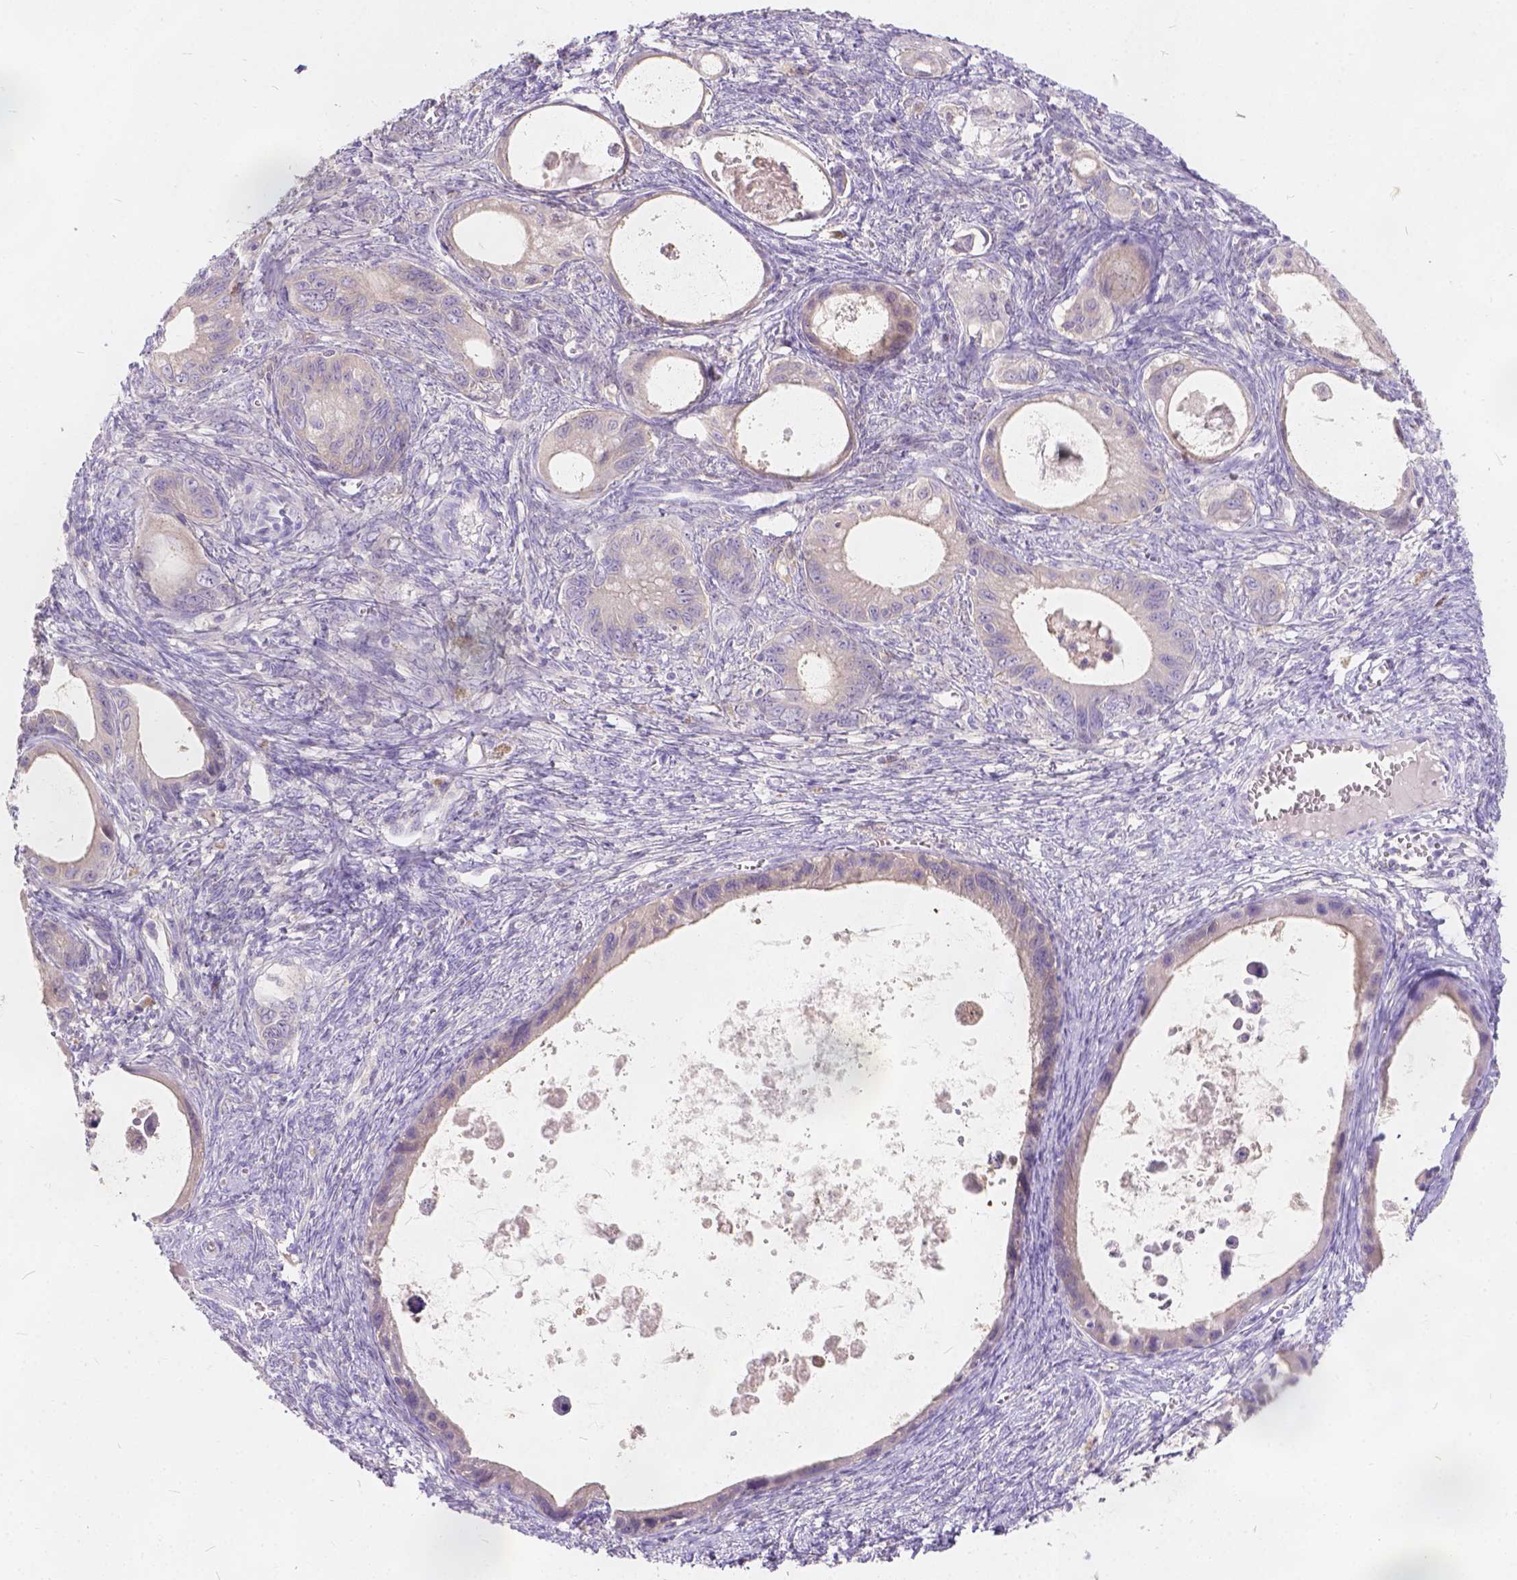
{"staining": {"intensity": "negative", "quantity": "none", "location": "none"}, "tissue": "ovarian cancer", "cell_type": "Tumor cells", "image_type": "cancer", "snomed": [{"axis": "morphology", "description": "Cystadenocarcinoma, mucinous, NOS"}, {"axis": "topography", "description": "Ovary"}], "caption": "Histopathology image shows no significant protein expression in tumor cells of ovarian cancer.", "gene": "PEX11G", "patient": {"sex": "female", "age": 64}}